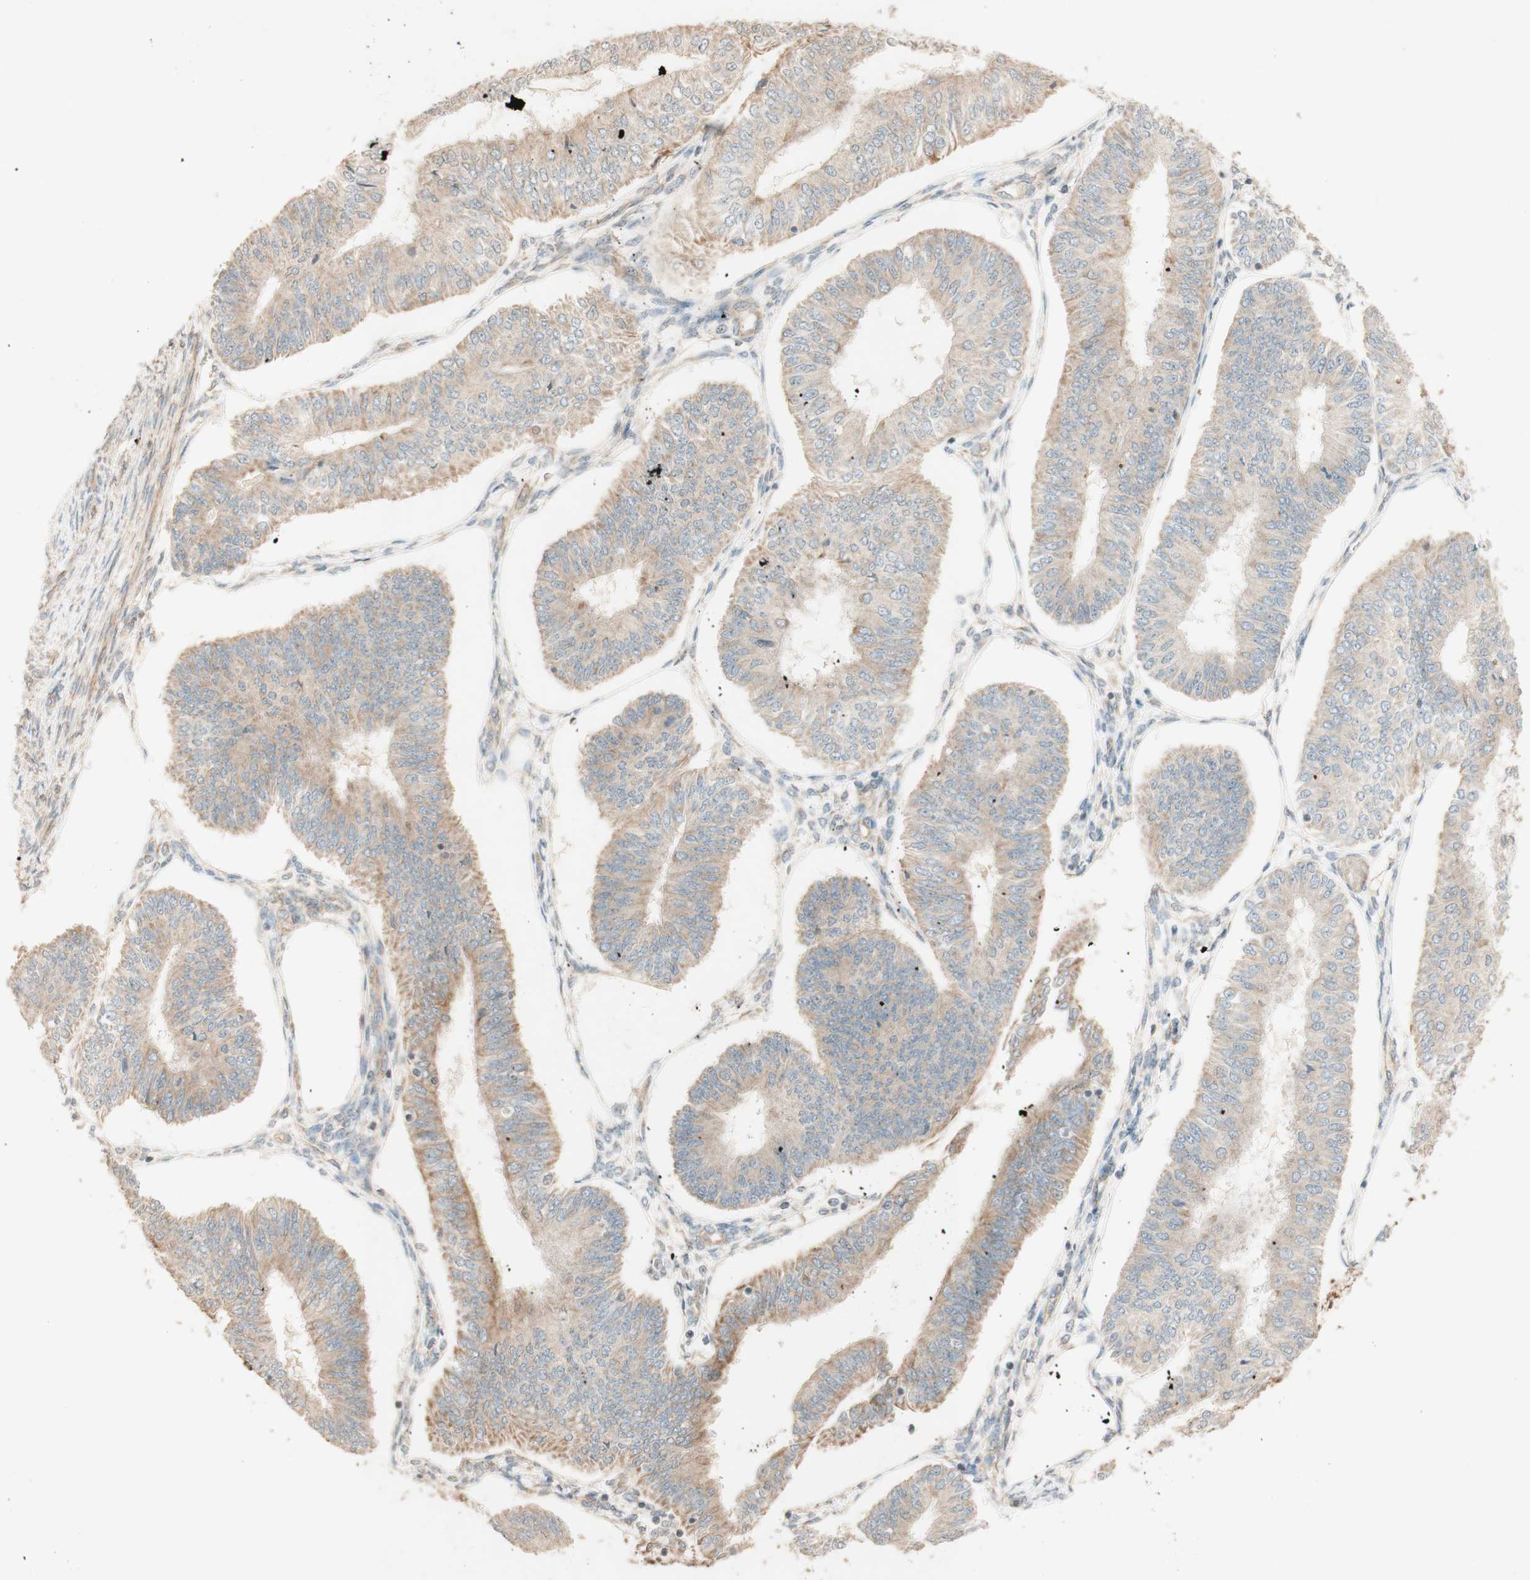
{"staining": {"intensity": "weak", "quantity": ">75%", "location": "cytoplasmic/membranous"}, "tissue": "endometrial cancer", "cell_type": "Tumor cells", "image_type": "cancer", "snomed": [{"axis": "morphology", "description": "Adenocarcinoma, NOS"}, {"axis": "topography", "description": "Endometrium"}], "caption": "Weak cytoplasmic/membranous protein staining is present in approximately >75% of tumor cells in endometrial cancer (adenocarcinoma).", "gene": "CLCN2", "patient": {"sex": "female", "age": 58}}